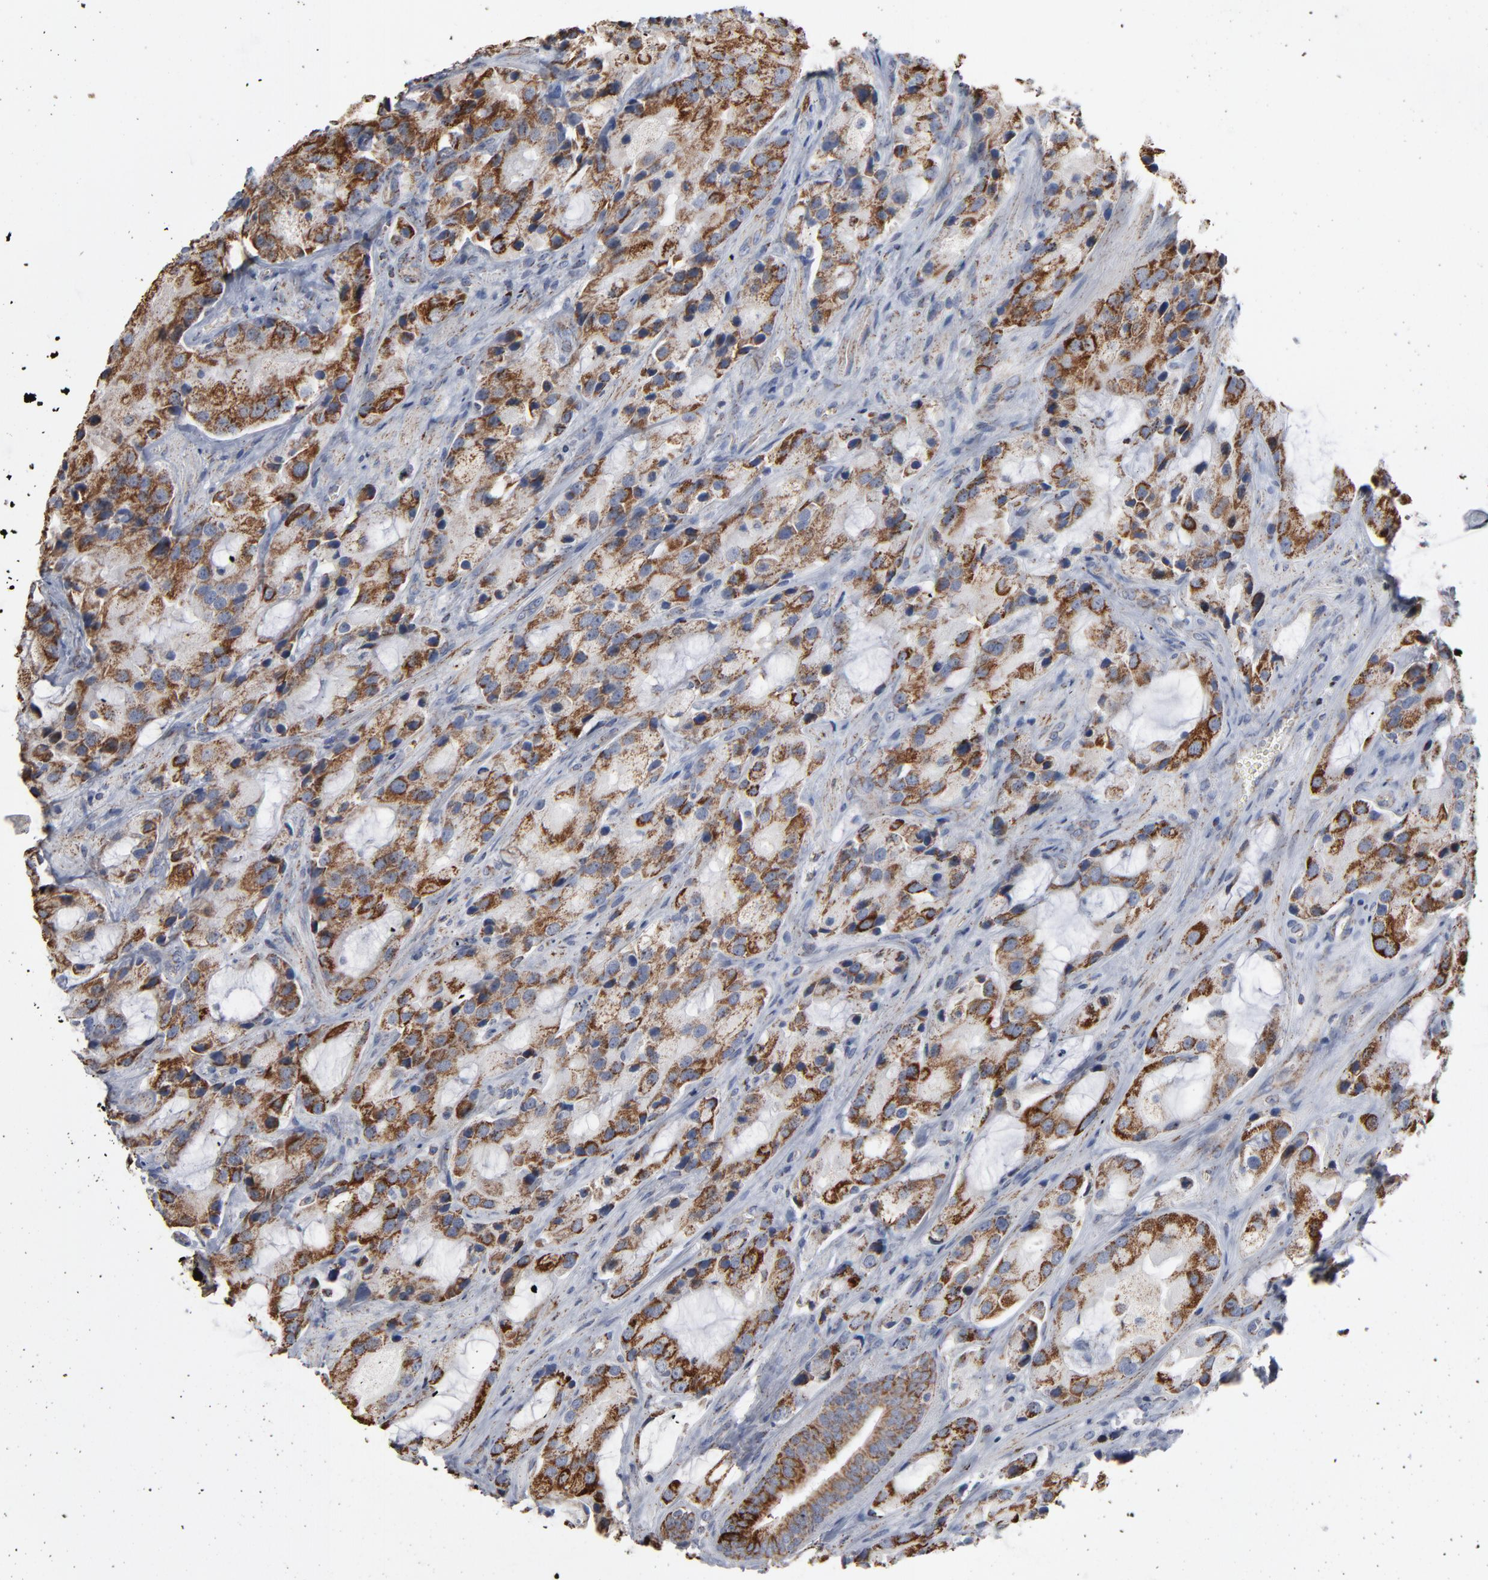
{"staining": {"intensity": "strong", "quantity": ">75%", "location": "cytoplasmic/membranous"}, "tissue": "prostate cancer", "cell_type": "Tumor cells", "image_type": "cancer", "snomed": [{"axis": "morphology", "description": "Adenocarcinoma, High grade"}, {"axis": "topography", "description": "Prostate"}], "caption": "Prostate cancer (adenocarcinoma (high-grade)) stained with a brown dye shows strong cytoplasmic/membranous positive staining in about >75% of tumor cells.", "gene": "UQCRC1", "patient": {"sex": "male", "age": 70}}